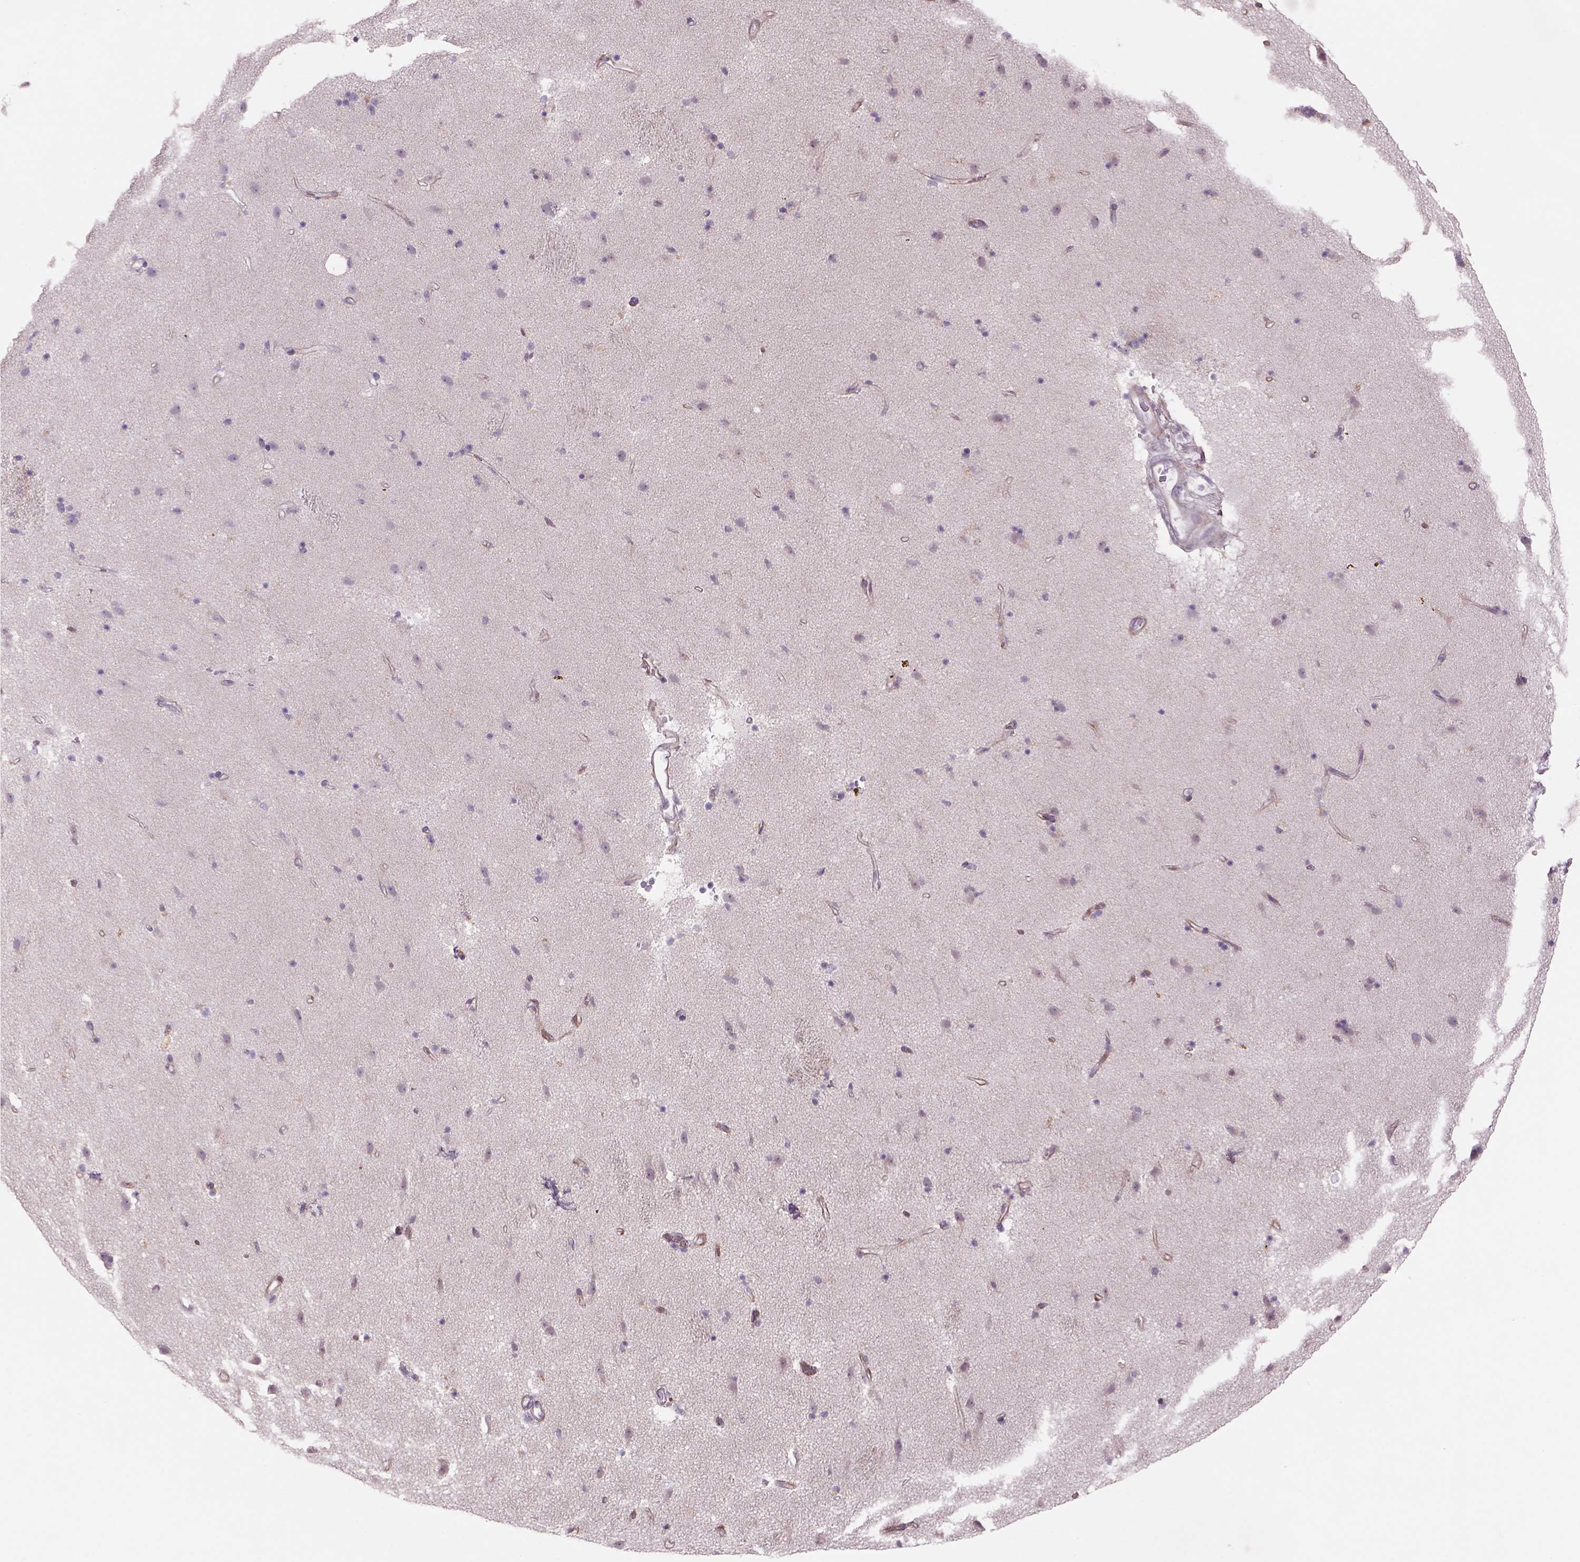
{"staining": {"intensity": "weak", "quantity": "<25%", "location": "cytoplasmic/membranous"}, "tissue": "caudate", "cell_type": "Glial cells", "image_type": "normal", "snomed": [{"axis": "morphology", "description": "Normal tissue, NOS"}, {"axis": "topography", "description": "Lateral ventricle wall"}], "caption": "Histopathology image shows no significant protein expression in glial cells of unremarkable caudate. (DAB immunohistochemistry with hematoxylin counter stain).", "gene": "ADGRV1", "patient": {"sex": "female", "age": 71}}